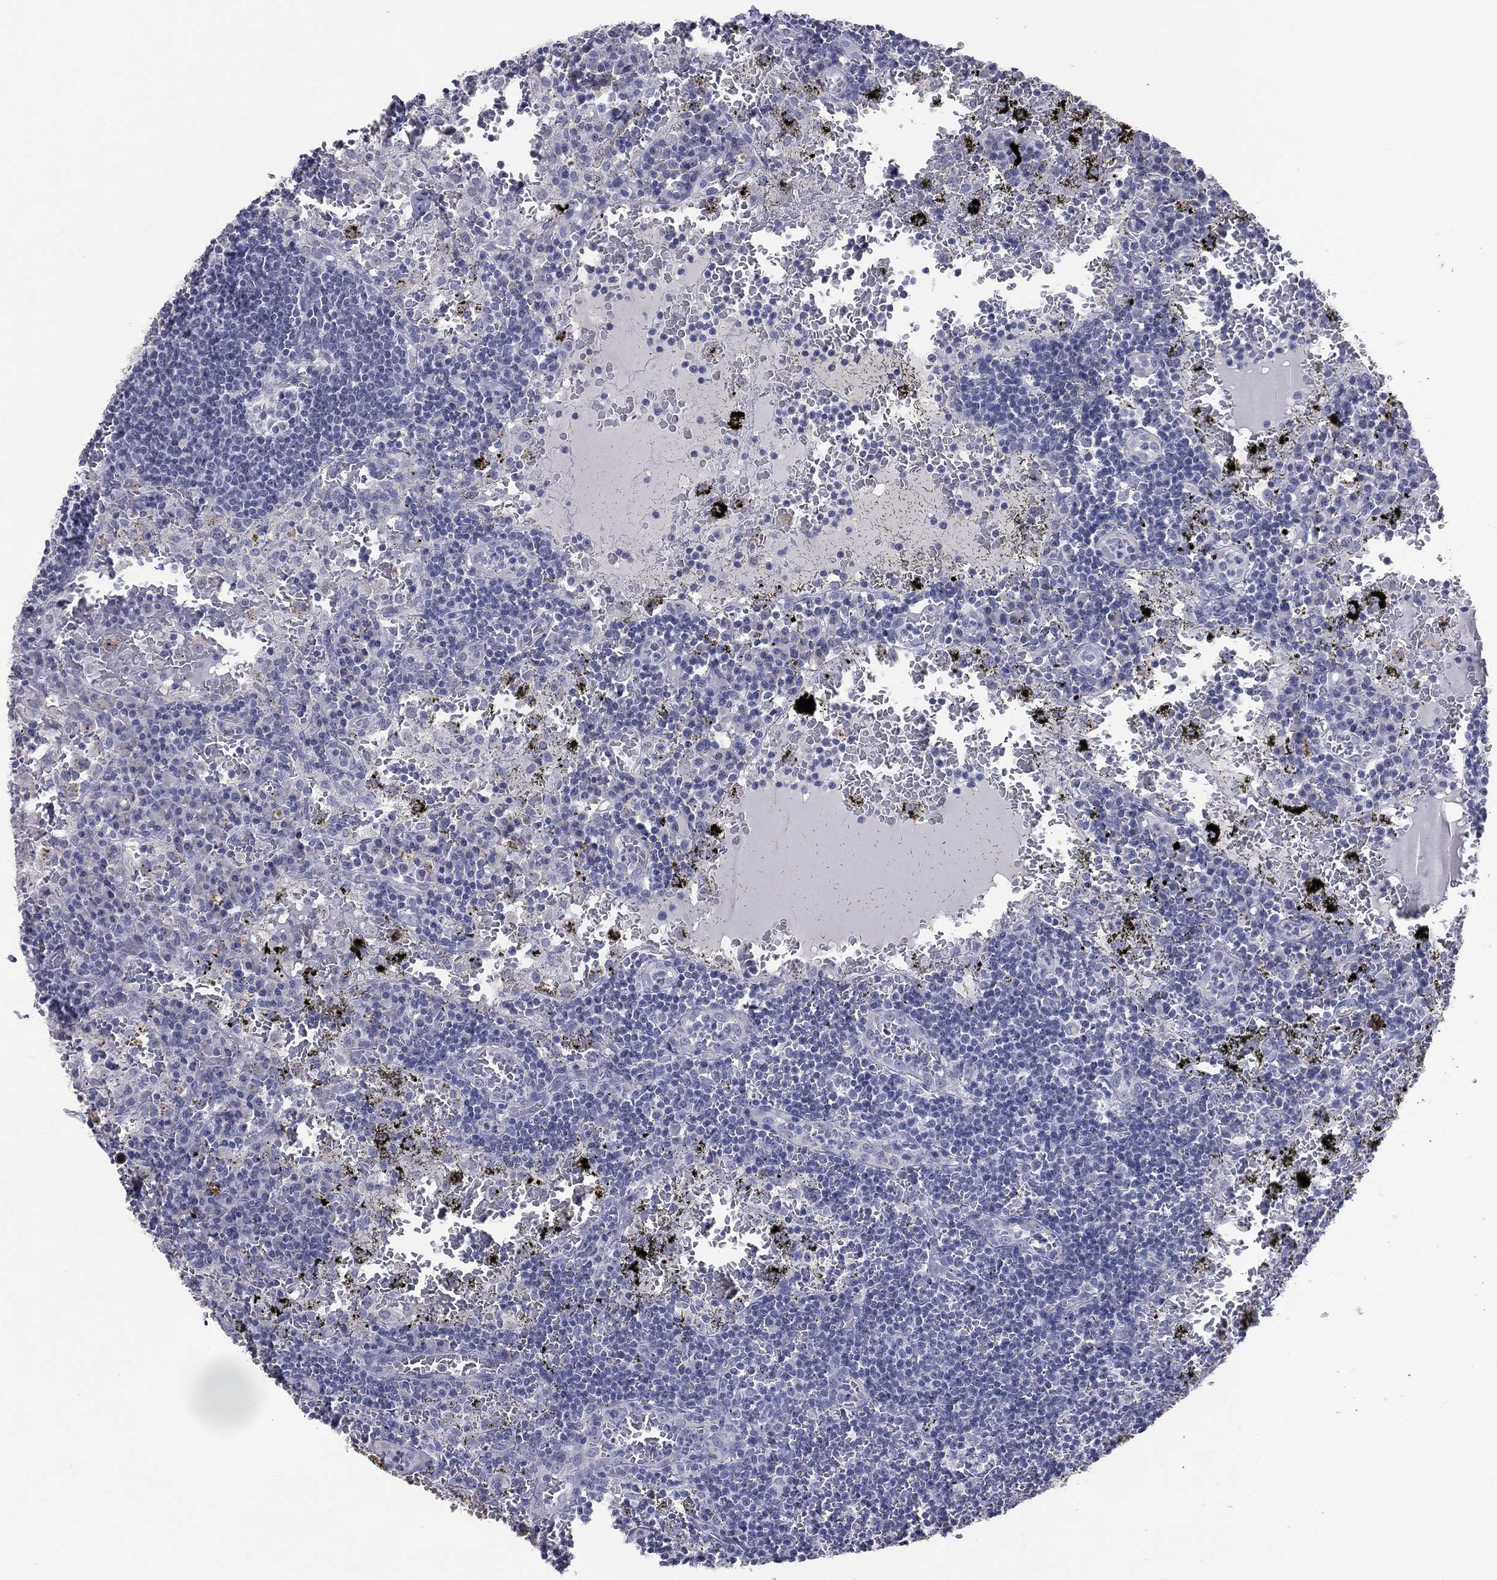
{"staining": {"intensity": "negative", "quantity": "none", "location": "none"}, "tissue": "lymph node", "cell_type": "Germinal center cells", "image_type": "normal", "snomed": [{"axis": "morphology", "description": "Normal tissue, NOS"}, {"axis": "topography", "description": "Lymph node"}], "caption": "This is a photomicrograph of immunohistochemistry (IHC) staining of normal lymph node, which shows no staining in germinal center cells. (Immunohistochemistry, brightfield microscopy, high magnification).", "gene": "STK31", "patient": {"sex": "male", "age": 62}}